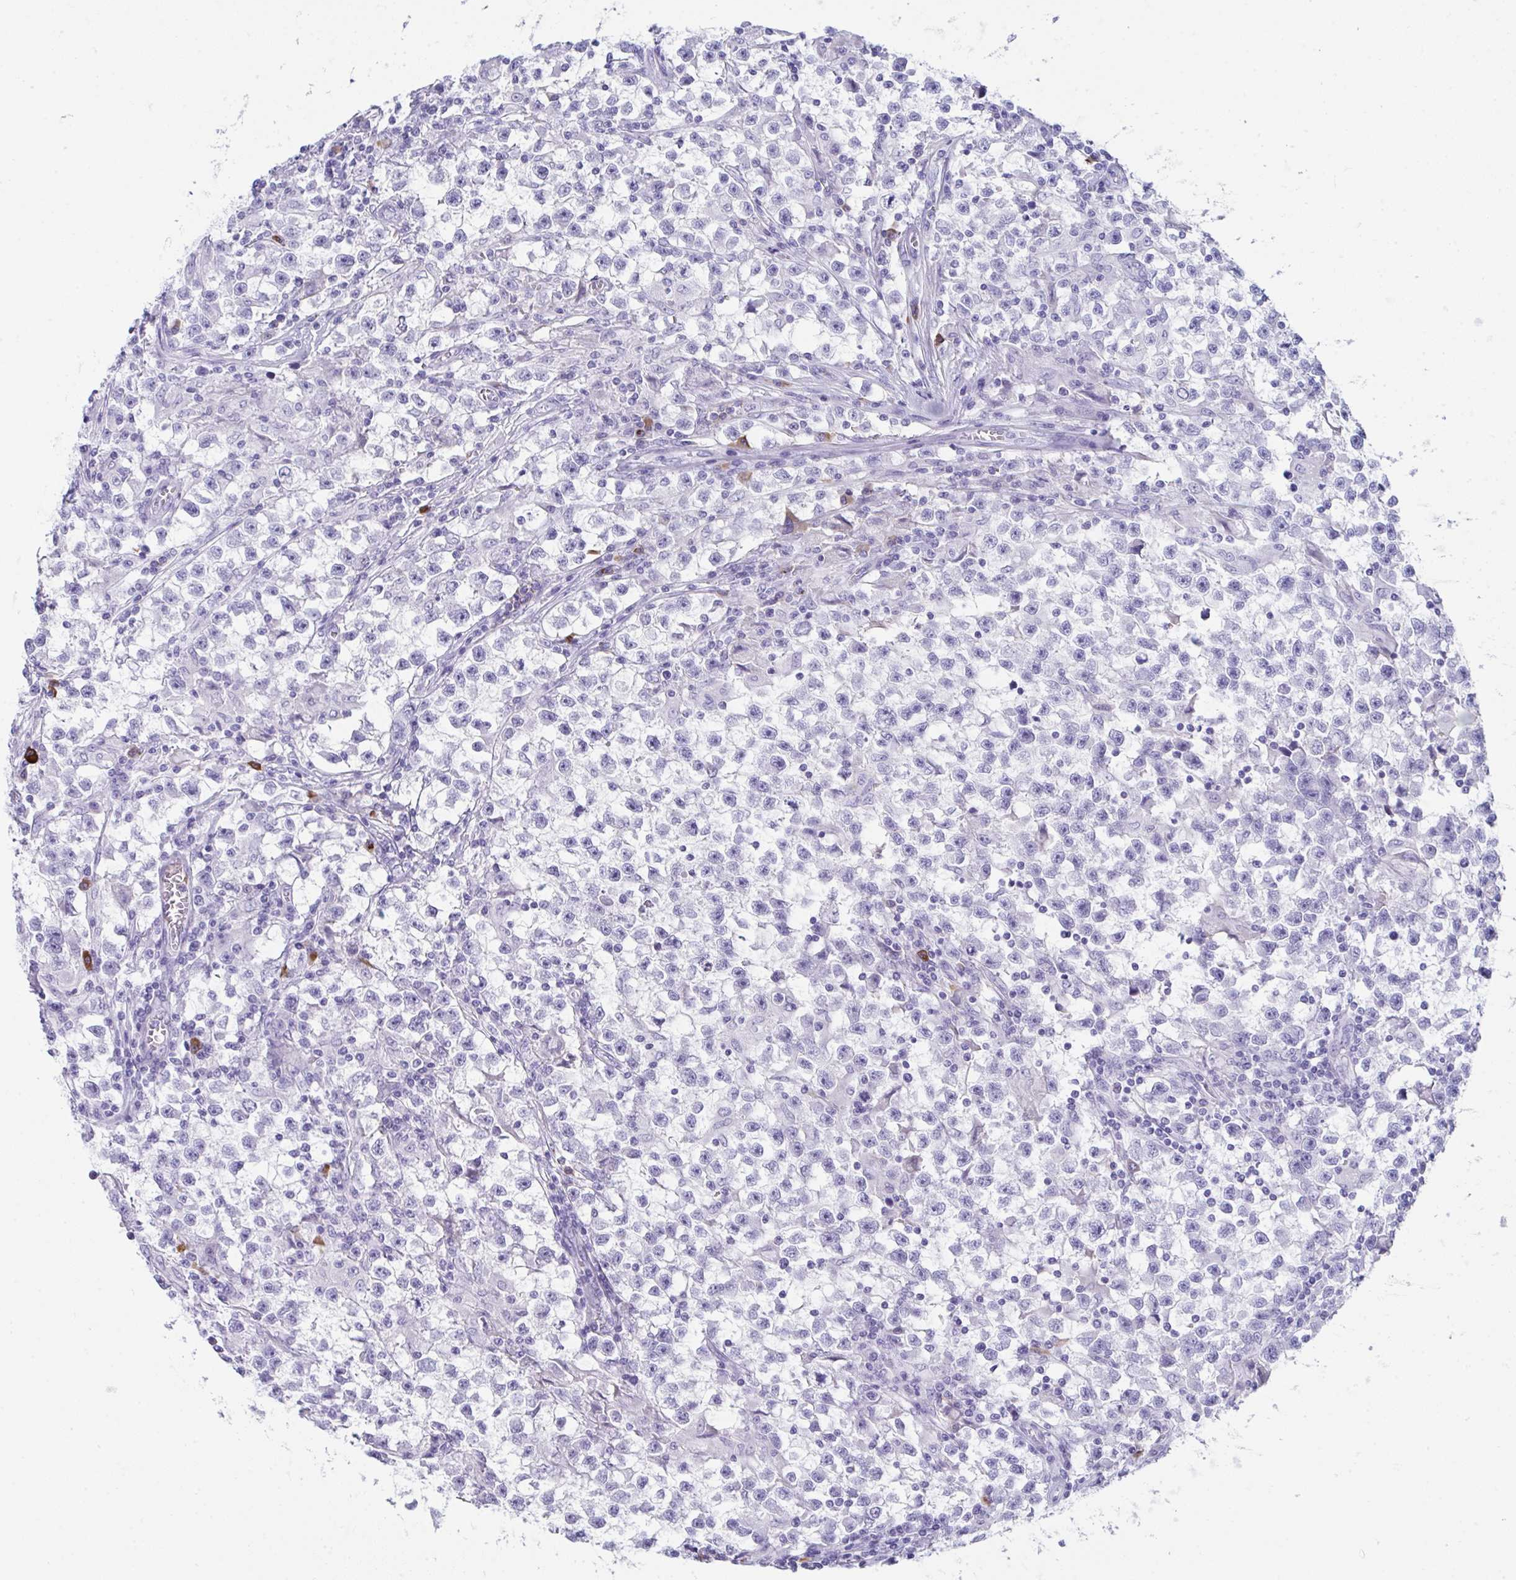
{"staining": {"intensity": "negative", "quantity": "none", "location": "none"}, "tissue": "testis cancer", "cell_type": "Tumor cells", "image_type": "cancer", "snomed": [{"axis": "morphology", "description": "Seminoma, NOS"}, {"axis": "topography", "description": "Testis"}], "caption": "Human seminoma (testis) stained for a protein using immunohistochemistry (IHC) shows no positivity in tumor cells.", "gene": "JCHAIN", "patient": {"sex": "male", "age": 31}}